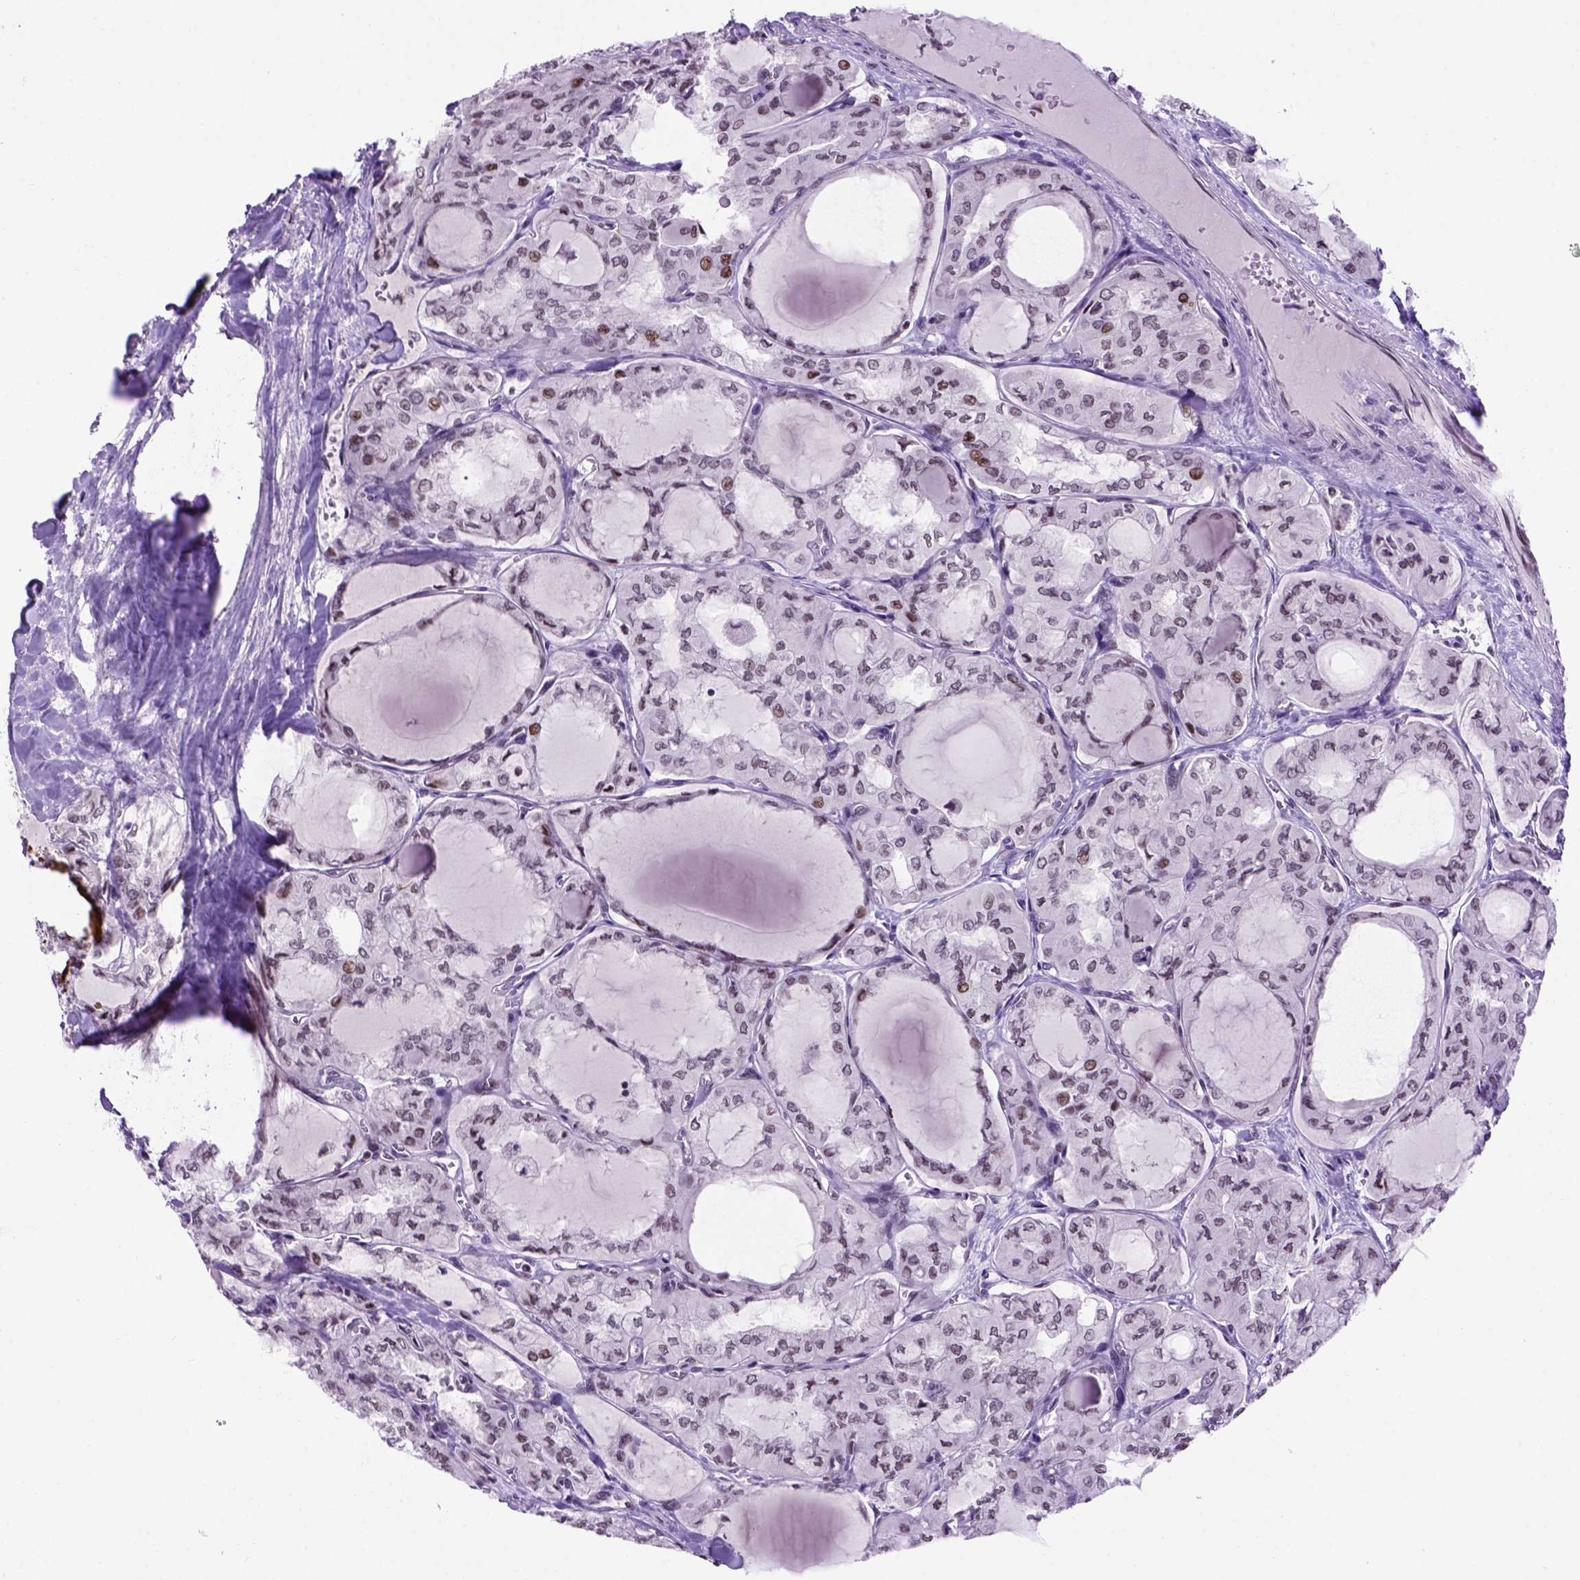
{"staining": {"intensity": "moderate", "quantity": "<25%", "location": "nuclear"}, "tissue": "thyroid cancer", "cell_type": "Tumor cells", "image_type": "cancer", "snomed": [{"axis": "morphology", "description": "Papillary adenocarcinoma, NOS"}, {"axis": "topography", "description": "Thyroid gland"}], "caption": "Moderate nuclear staining for a protein is identified in approximately <25% of tumor cells of papillary adenocarcinoma (thyroid) using IHC.", "gene": "TBPL1", "patient": {"sex": "male", "age": 20}}